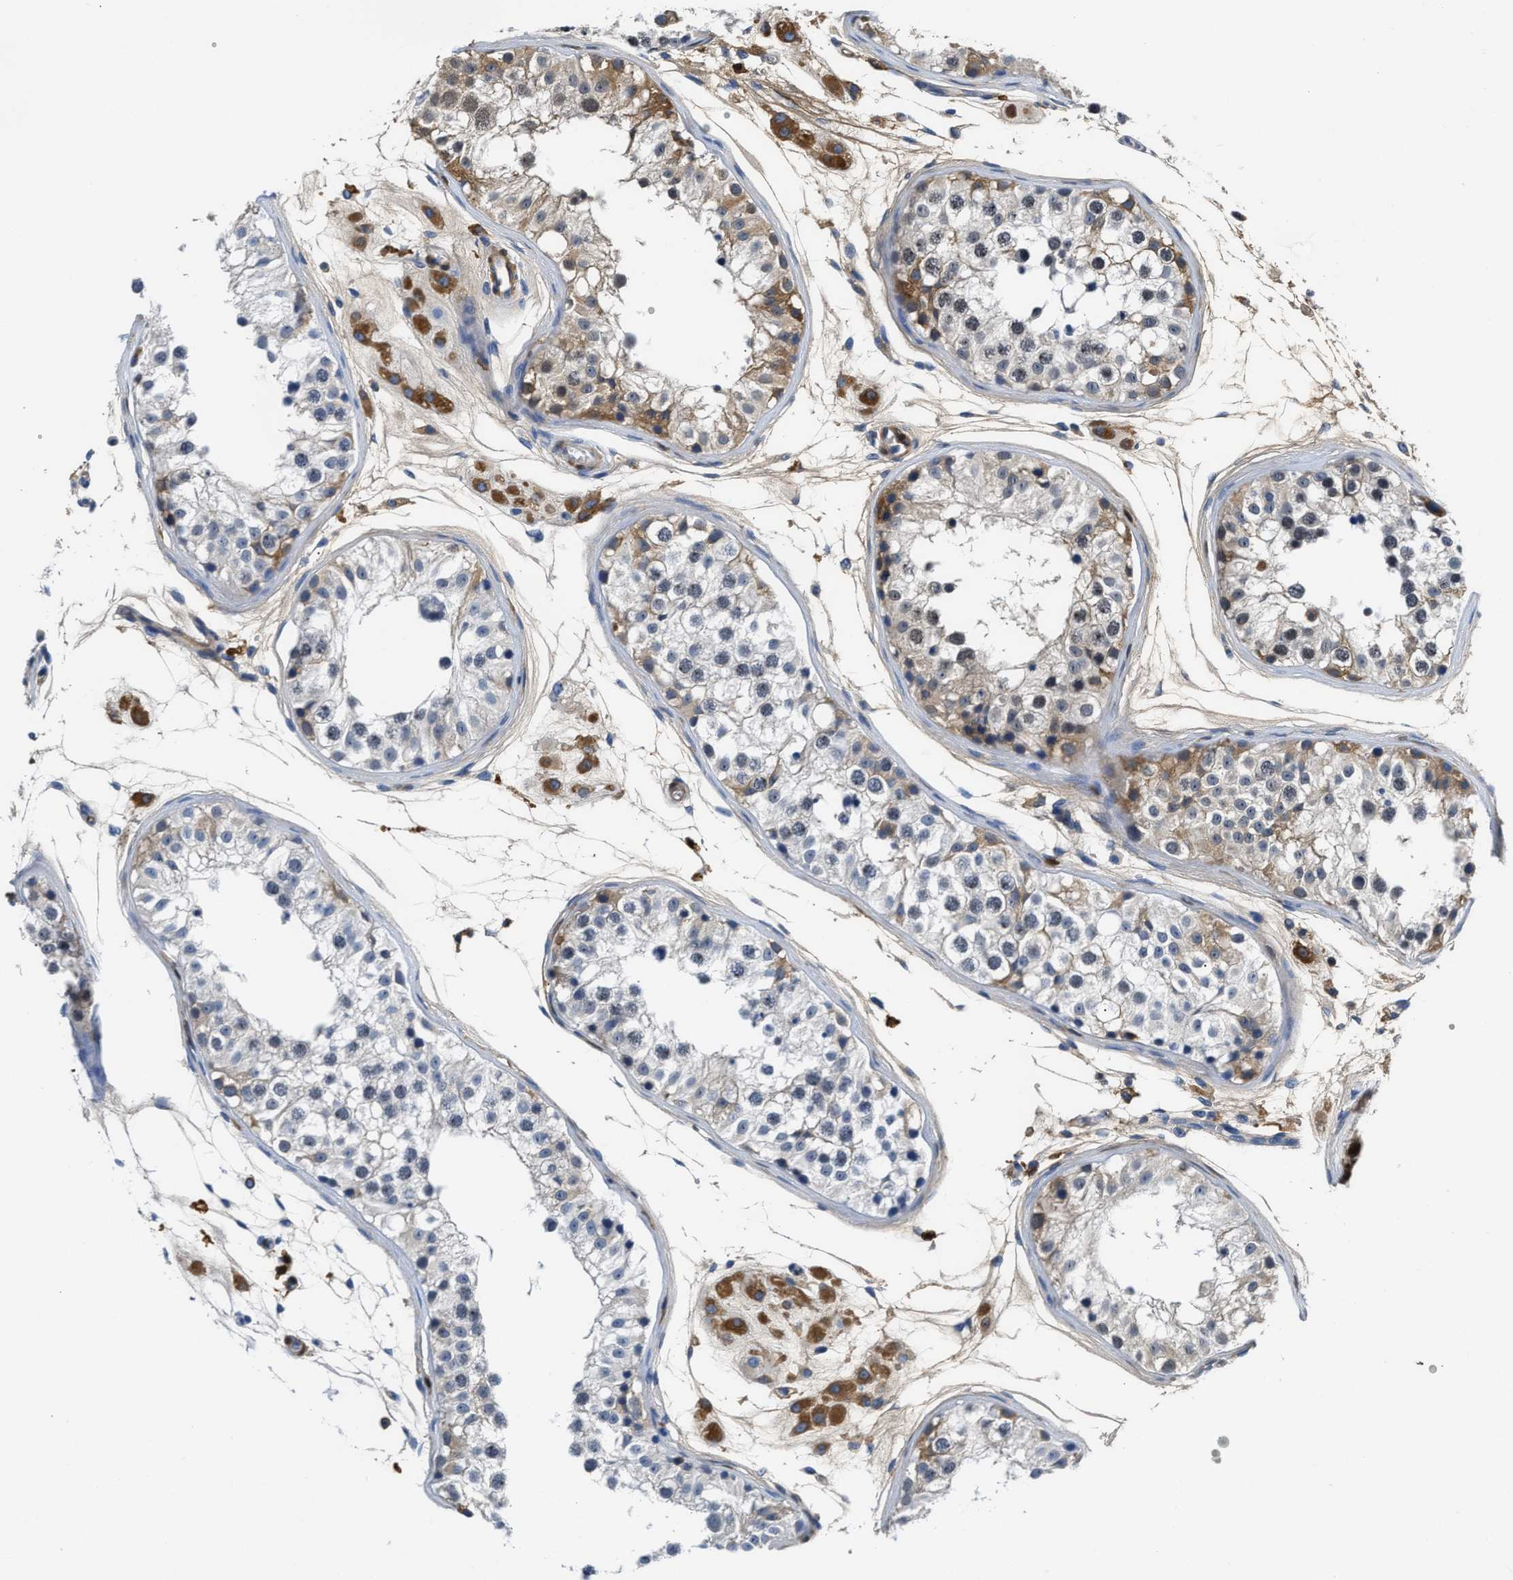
{"staining": {"intensity": "moderate", "quantity": "25%-75%", "location": "cytoplasmic/membranous,nuclear"}, "tissue": "testis", "cell_type": "Cells in seminiferous ducts", "image_type": "normal", "snomed": [{"axis": "morphology", "description": "Normal tissue, NOS"}, {"axis": "morphology", "description": "Adenocarcinoma, metastatic, NOS"}, {"axis": "topography", "description": "Testis"}], "caption": "Protein staining by immunohistochemistry demonstrates moderate cytoplasmic/membranous,nuclear positivity in about 25%-75% of cells in seminiferous ducts in normal testis.", "gene": "GC", "patient": {"sex": "male", "age": 26}}